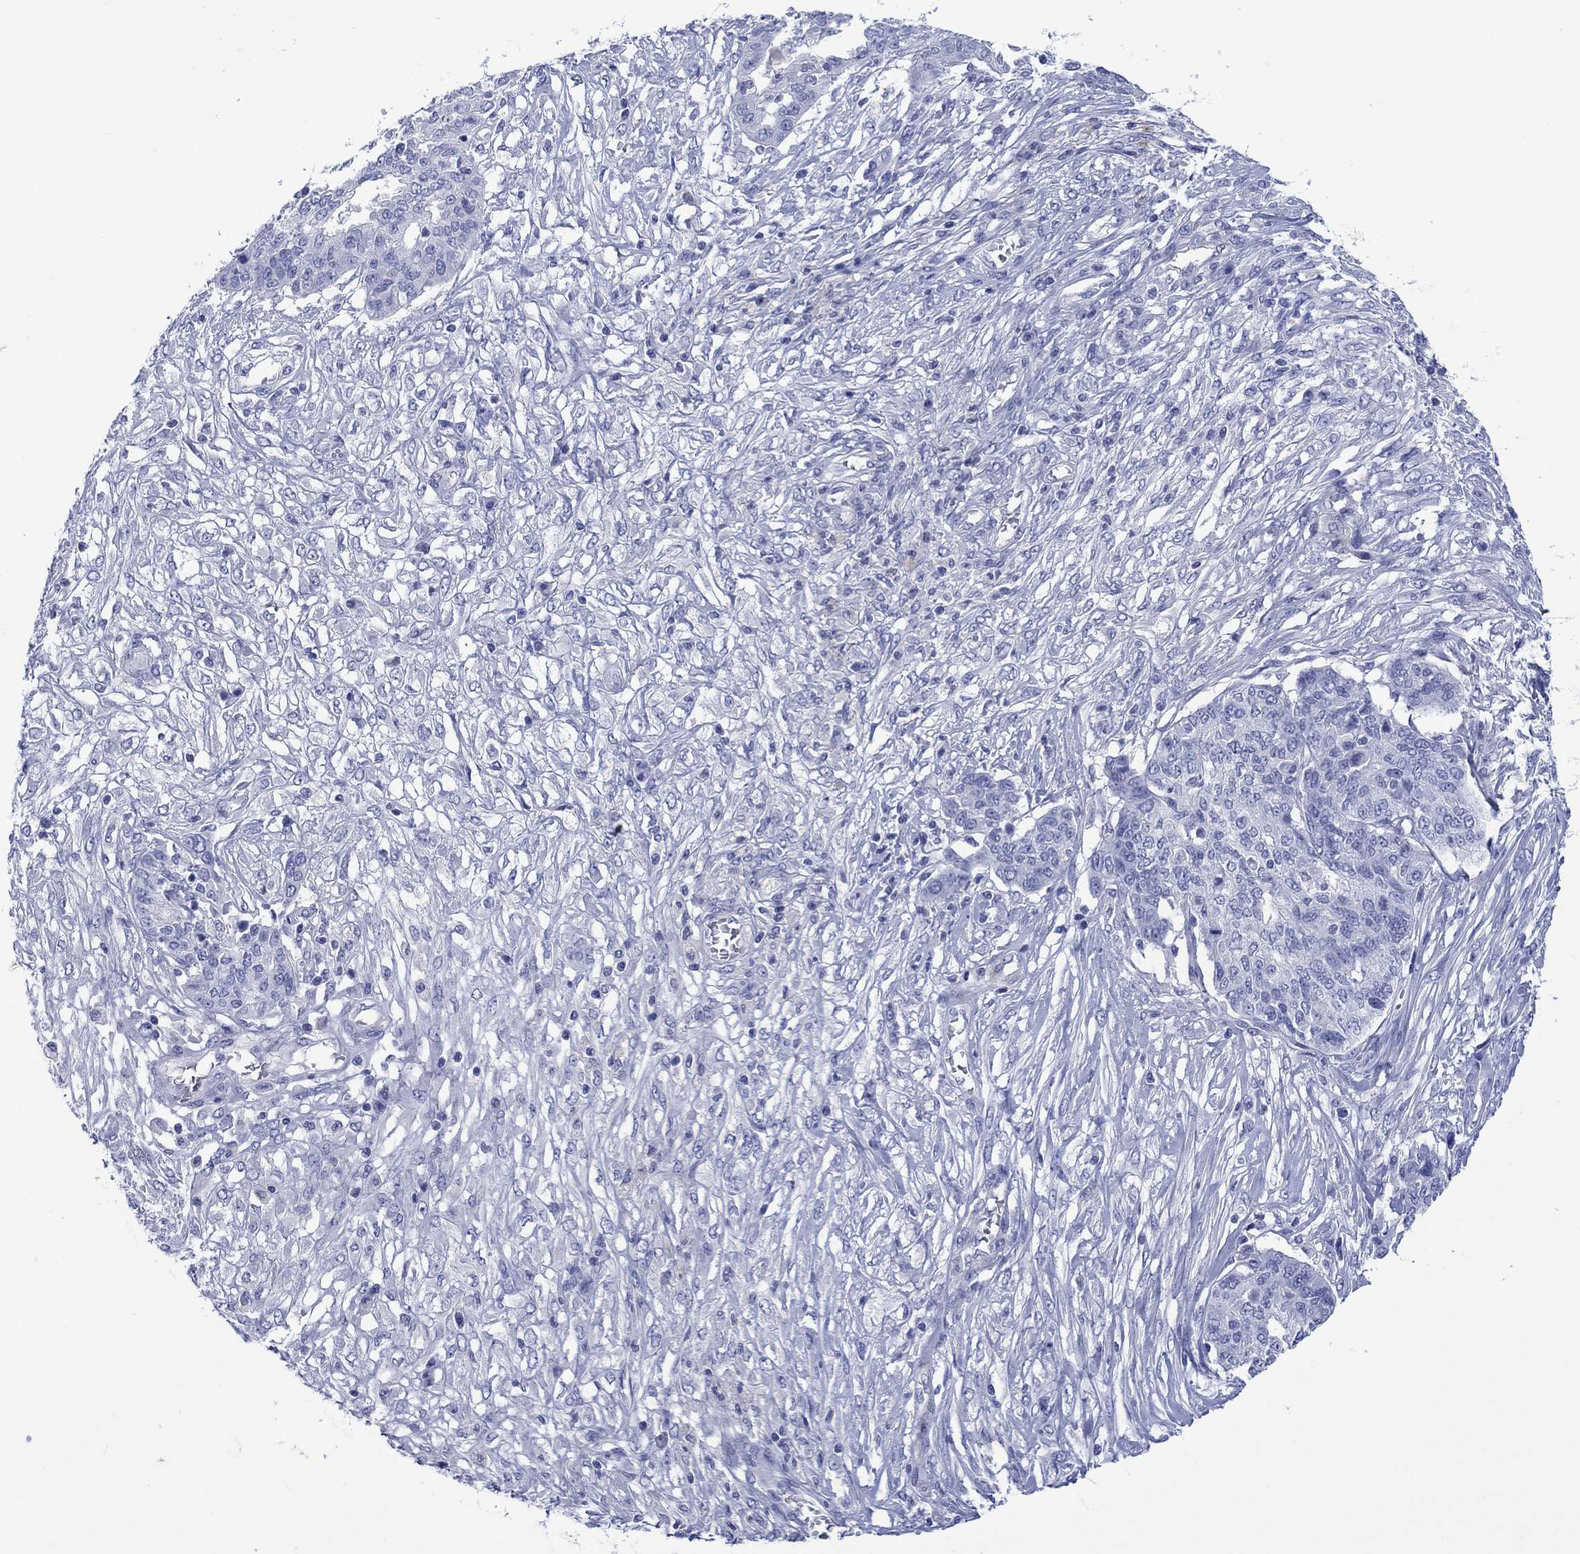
{"staining": {"intensity": "negative", "quantity": "none", "location": "none"}, "tissue": "ovarian cancer", "cell_type": "Tumor cells", "image_type": "cancer", "snomed": [{"axis": "morphology", "description": "Cystadenocarcinoma, serous, NOS"}, {"axis": "topography", "description": "Ovary"}], "caption": "The micrograph shows no significant expression in tumor cells of ovarian cancer (serous cystadenocarcinoma).", "gene": "CACNG3", "patient": {"sex": "female", "age": 67}}